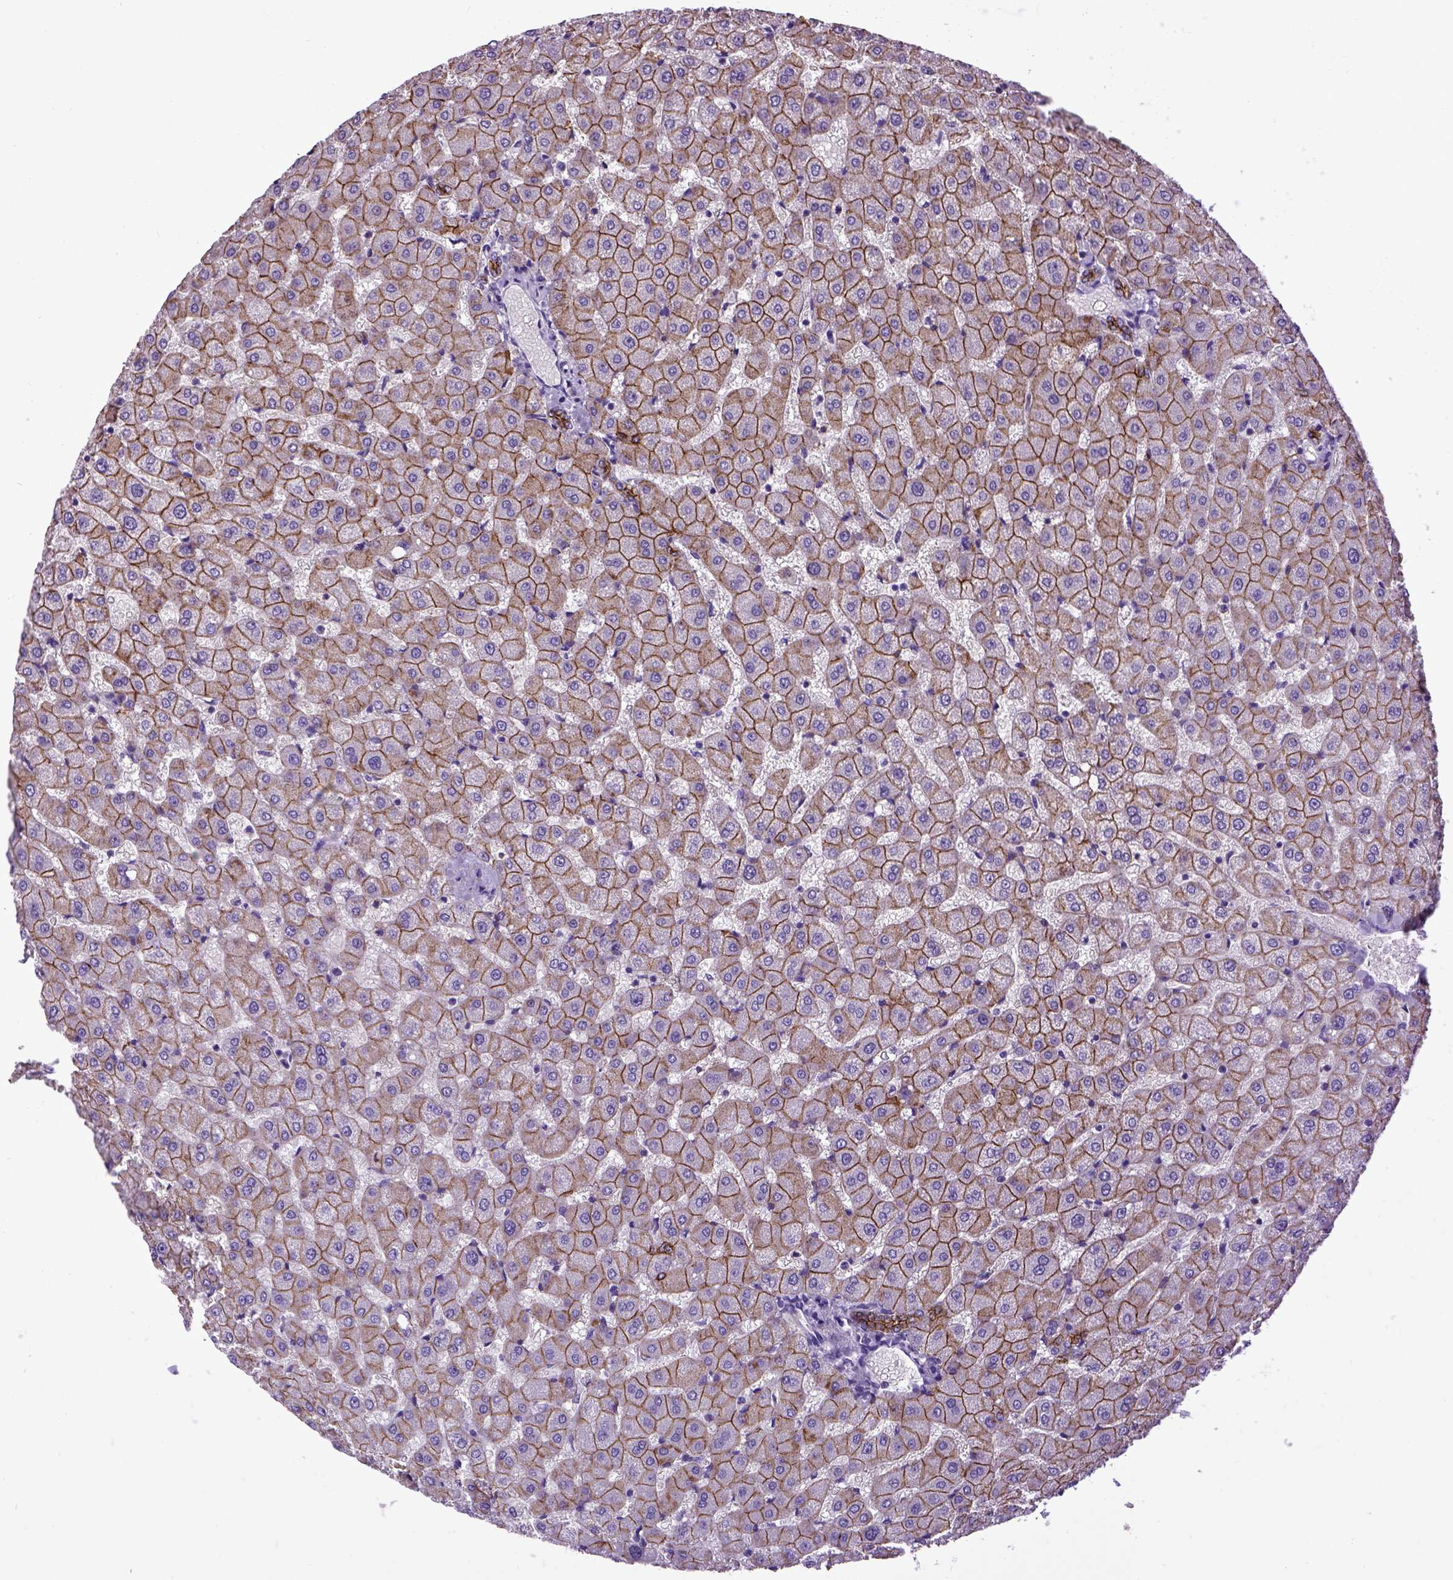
{"staining": {"intensity": "moderate", "quantity": ">75%", "location": "cytoplasmic/membranous"}, "tissue": "liver", "cell_type": "Cholangiocytes", "image_type": "normal", "snomed": [{"axis": "morphology", "description": "Normal tissue, NOS"}, {"axis": "topography", "description": "Liver"}], "caption": "Human liver stained with a brown dye reveals moderate cytoplasmic/membranous positive staining in about >75% of cholangiocytes.", "gene": "CDH1", "patient": {"sex": "female", "age": 50}}